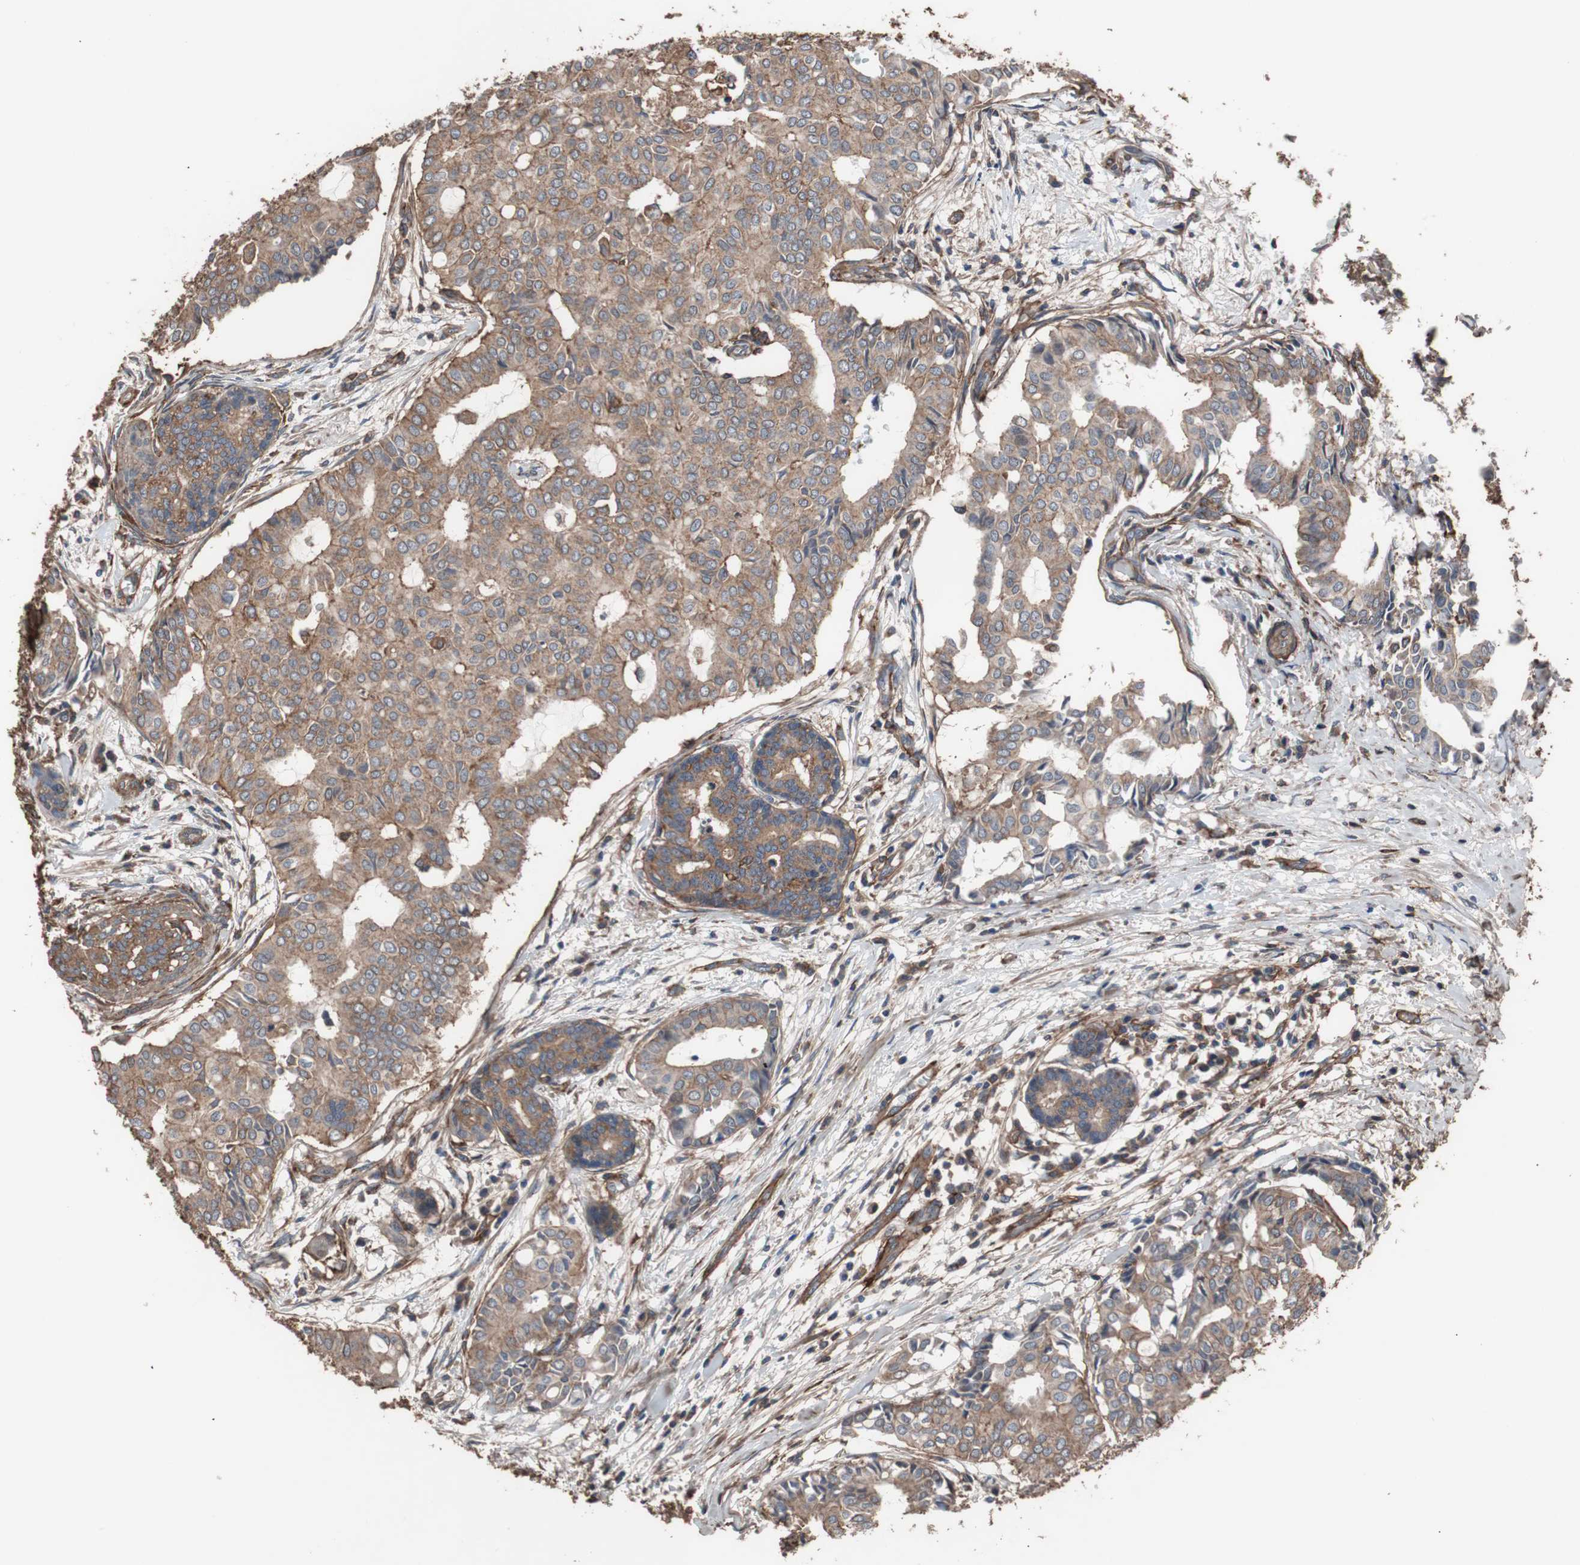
{"staining": {"intensity": "moderate", "quantity": ">75%", "location": "cytoplasmic/membranous"}, "tissue": "head and neck cancer", "cell_type": "Tumor cells", "image_type": "cancer", "snomed": [{"axis": "morphology", "description": "Adenocarcinoma, NOS"}, {"axis": "topography", "description": "Salivary gland"}, {"axis": "topography", "description": "Head-Neck"}], "caption": "Immunohistochemistry (DAB (3,3'-diaminobenzidine)) staining of head and neck cancer displays moderate cytoplasmic/membranous protein positivity in about >75% of tumor cells.", "gene": "COL6A2", "patient": {"sex": "female", "age": 59}}